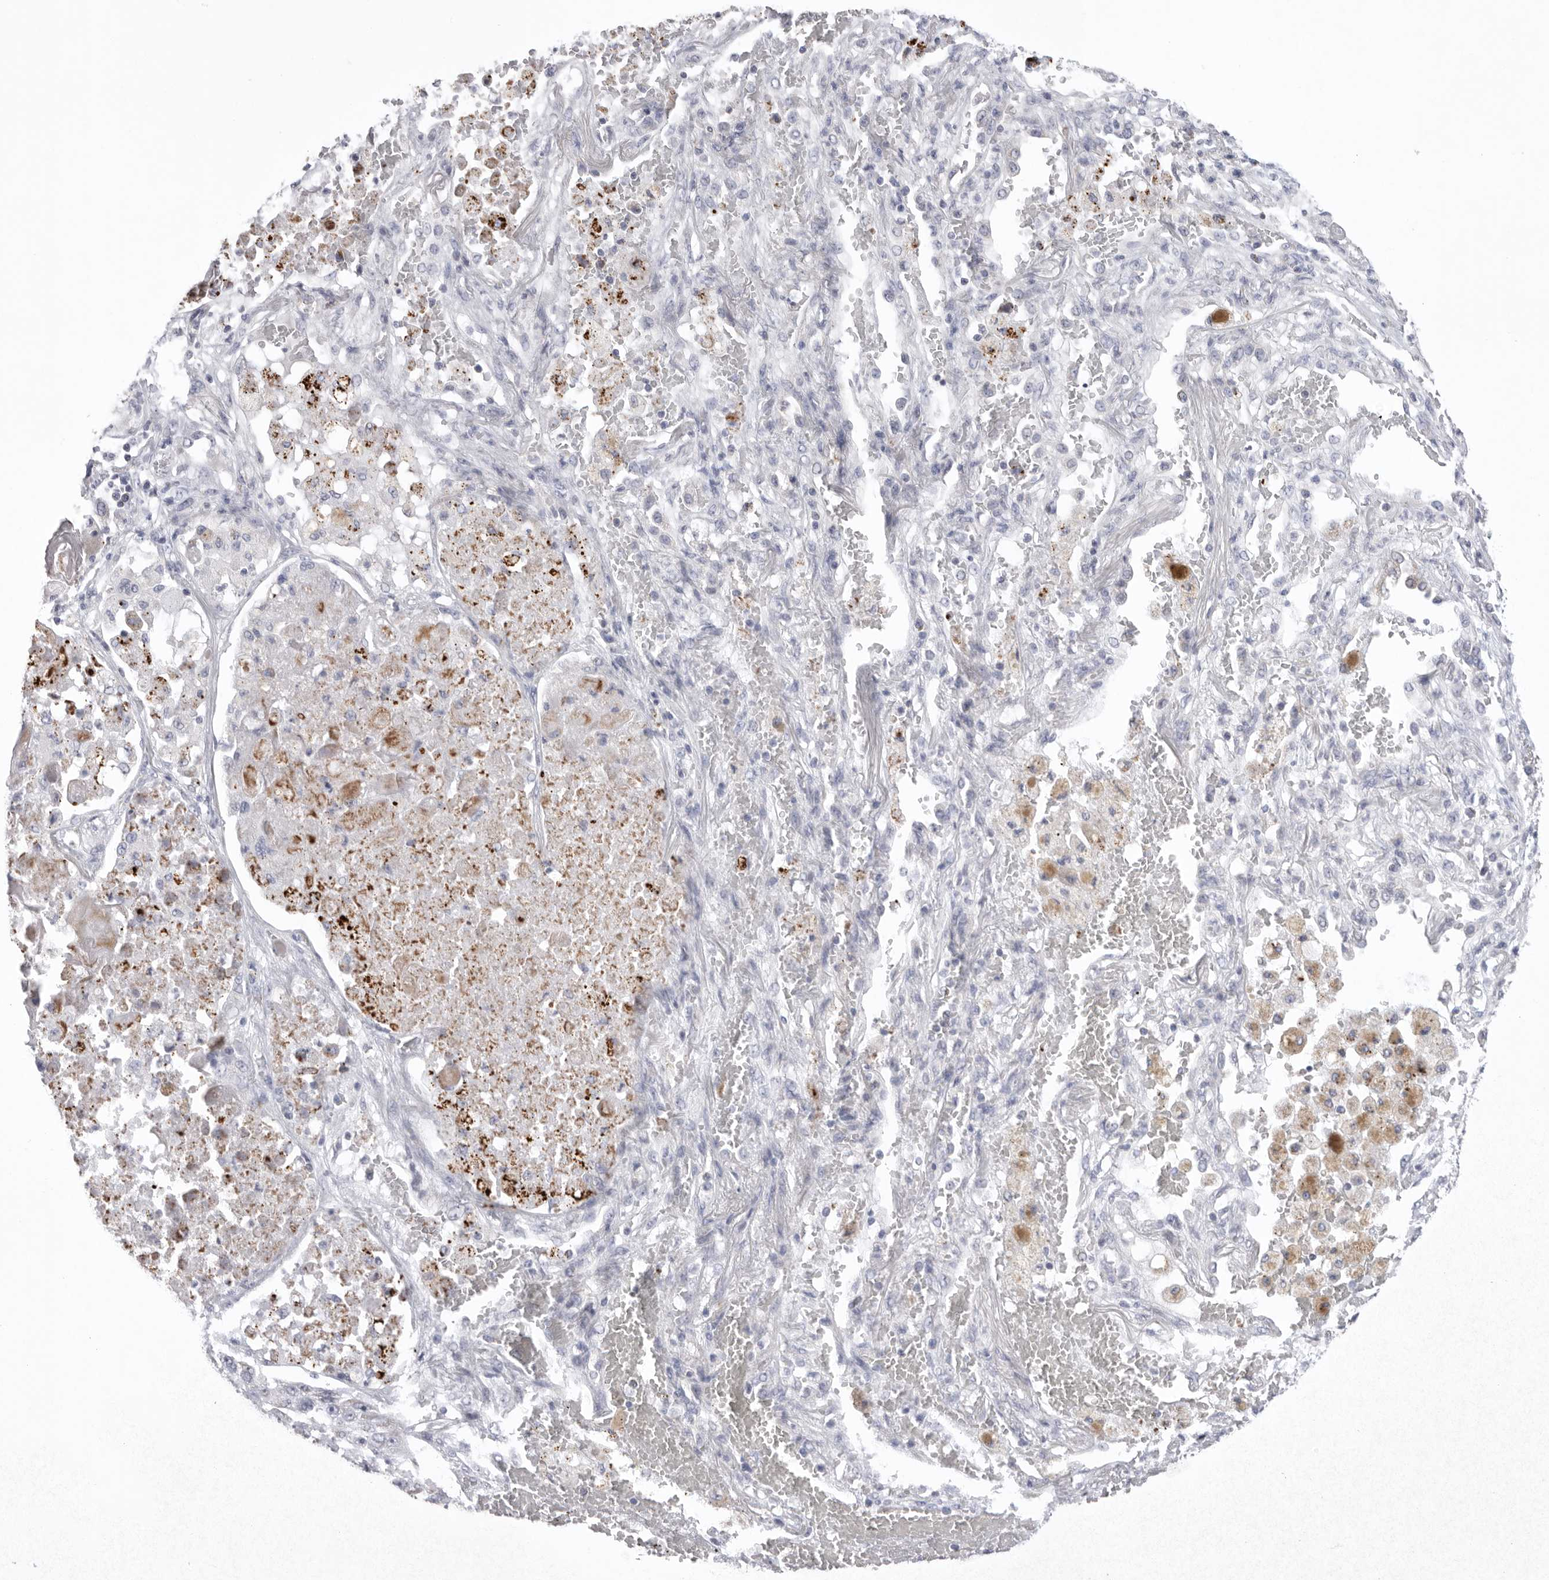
{"staining": {"intensity": "negative", "quantity": "none", "location": "none"}, "tissue": "lung cancer", "cell_type": "Tumor cells", "image_type": "cancer", "snomed": [{"axis": "morphology", "description": "Squamous cell carcinoma, NOS"}, {"axis": "topography", "description": "Lung"}], "caption": "This is a photomicrograph of IHC staining of lung cancer (squamous cell carcinoma), which shows no expression in tumor cells.", "gene": "VDAC3", "patient": {"sex": "male", "age": 61}}